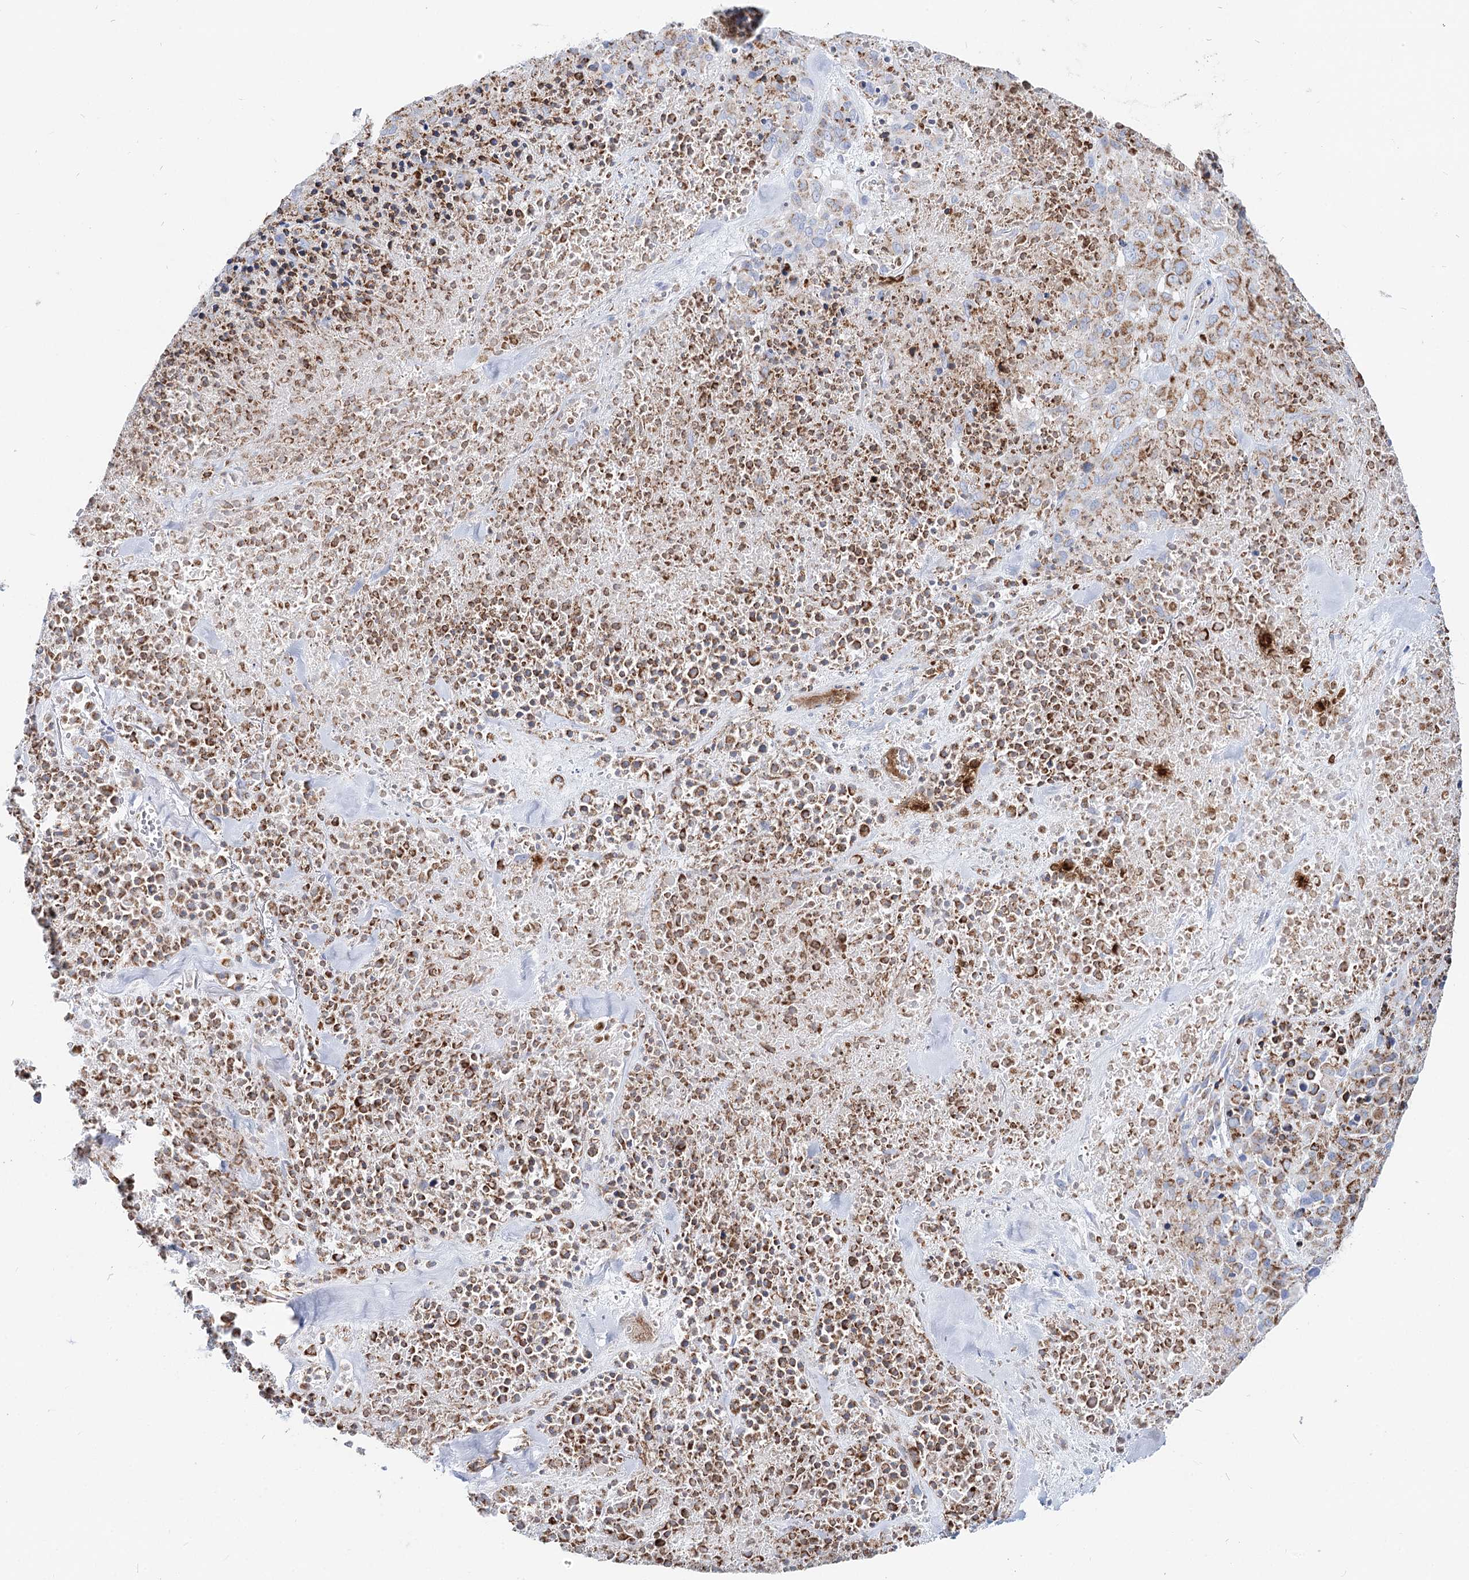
{"staining": {"intensity": "moderate", "quantity": ">75%", "location": "cytoplasmic/membranous"}, "tissue": "melanoma", "cell_type": "Tumor cells", "image_type": "cancer", "snomed": [{"axis": "morphology", "description": "Malignant melanoma, Metastatic site"}, {"axis": "topography", "description": "Skin"}], "caption": "Tumor cells show moderate cytoplasmic/membranous expression in about >75% of cells in melanoma.", "gene": "MCCC2", "patient": {"sex": "female", "age": 81}}